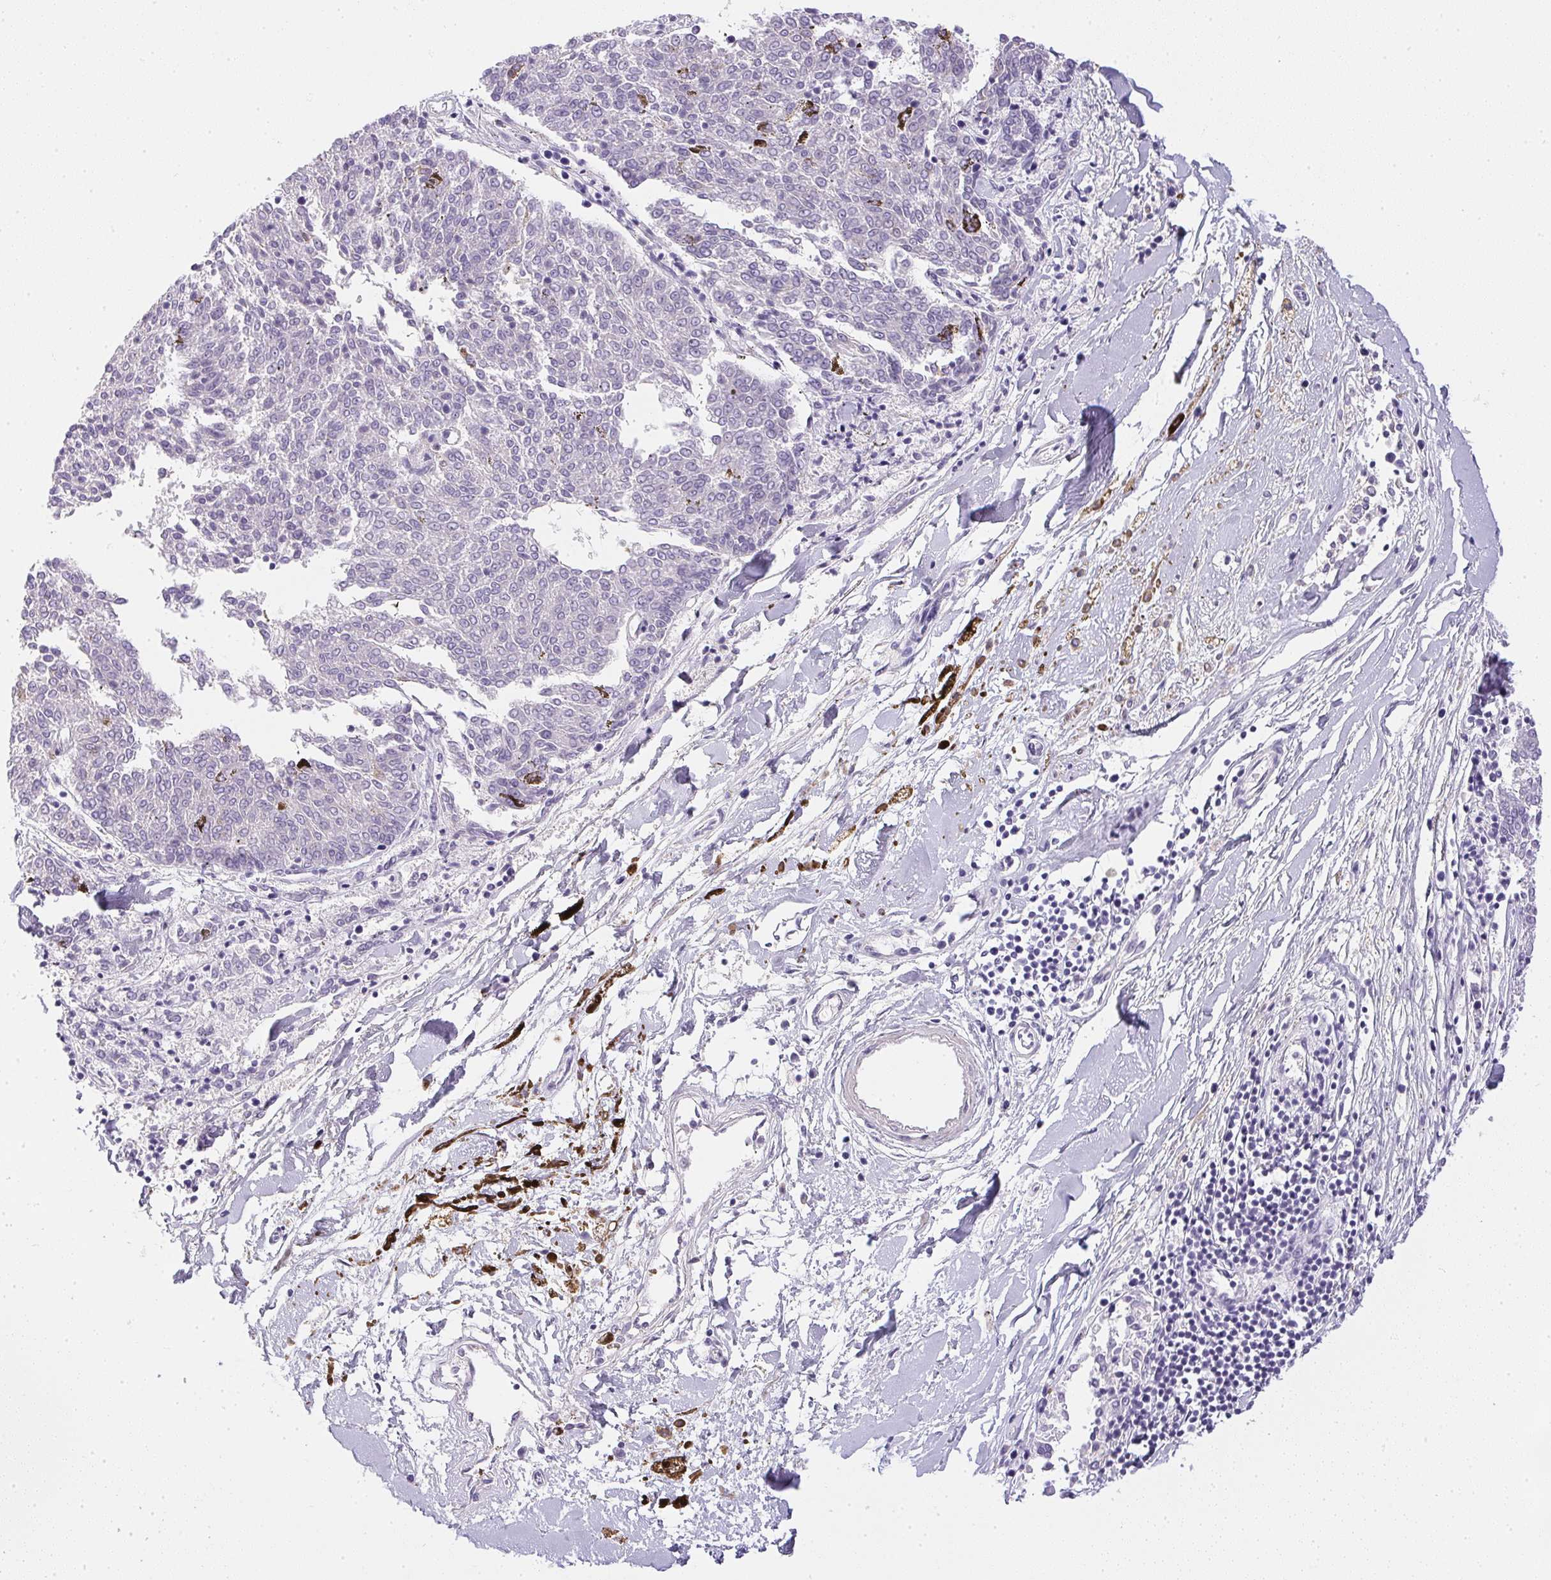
{"staining": {"intensity": "negative", "quantity": "none", "location": "none"}, "tissue": "melanoma", "cell_type": "Tumor cells", "image_type": "cancer", "snomed": [{"axis": "morphology", "description": "Malignant melanoma, NOS"}, {"axis": "topography", "description": "Skin"}], "caption": "Malignant melanoma was stained to show a protein in brown. There is no significant expression in tumor cells.", "gene": "SLC17A7", "patient": {"sex": "female", "age": 72}}